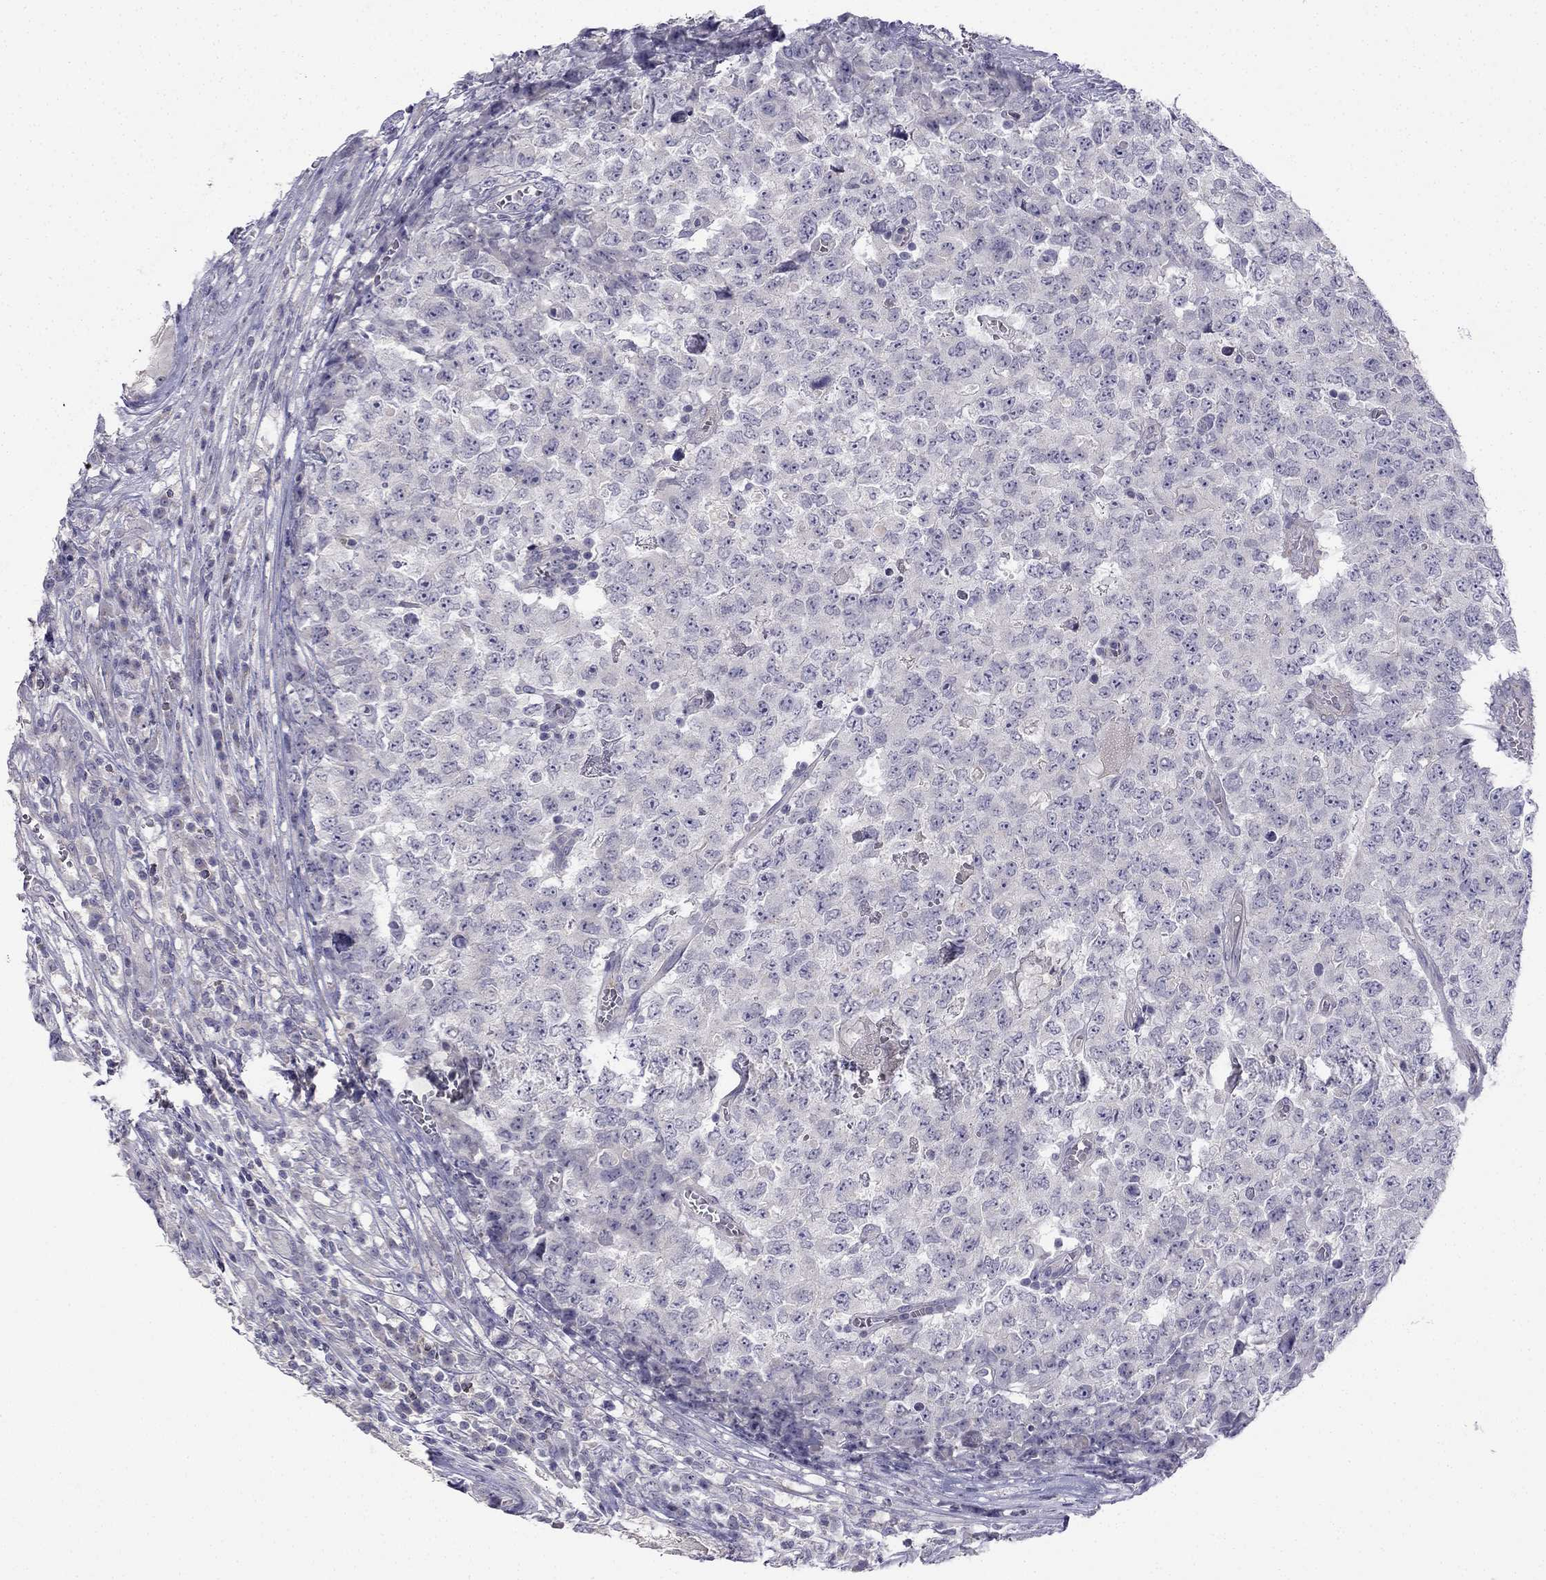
{"staining": {"intensity": "negative", "quantity": "none", "location": "none"}, "tissue": "testis cancer", "cell_type": "Tumor cells", "image_type": "cancer", "snomed": [{"axis": "morphology", "description": "Carcinoma, Embryonal, NOS"}, {"axis": "topography", "description": "Testis"}], "caption": "The photomicrograph shows no significant staining in tumor cells of testis cancer.", "gene": "C16orf89", "patient": {"sex": "male", "age": 23}}